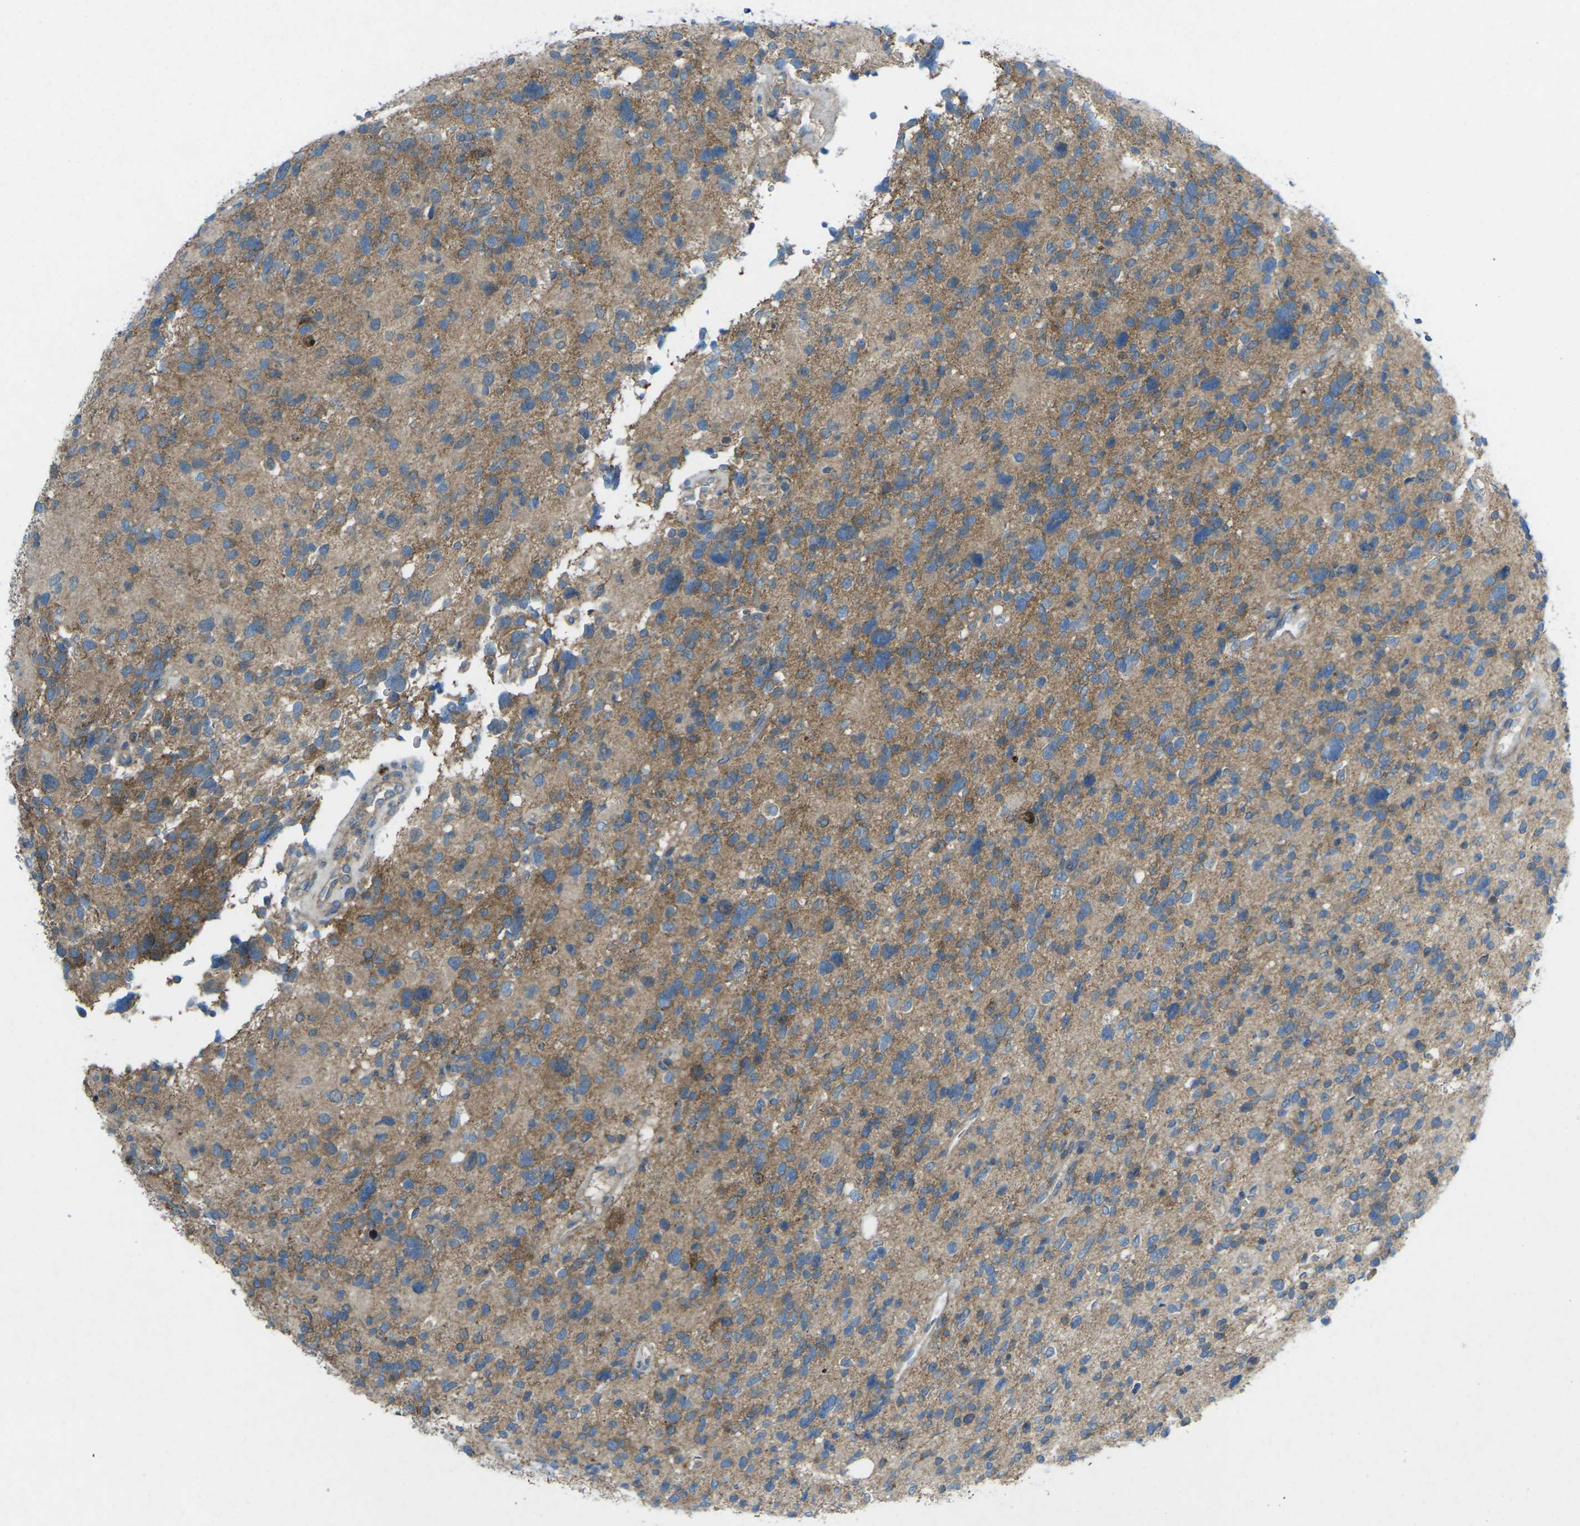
{"staining": {"intensity": "moderate", "quantity": ">75%", "location": "cytoplasmic/membranous"}, "tissue": "glioma", "cell_type": "Tumor cells", "image_type": "cancer", "snomed": [{"axis": "morphology", "description": "Glioma, malignant, High grade"}, {"axis": "topography", "description": "Brain"}], "caption": "About >75% of tumor cells in human glioma display moderate cytoplasmic/membranous protein positivity as visualized by brown immunohistochemical staining.", "gene": "STK11", "patient": {"sex": "male", "age": 48}}